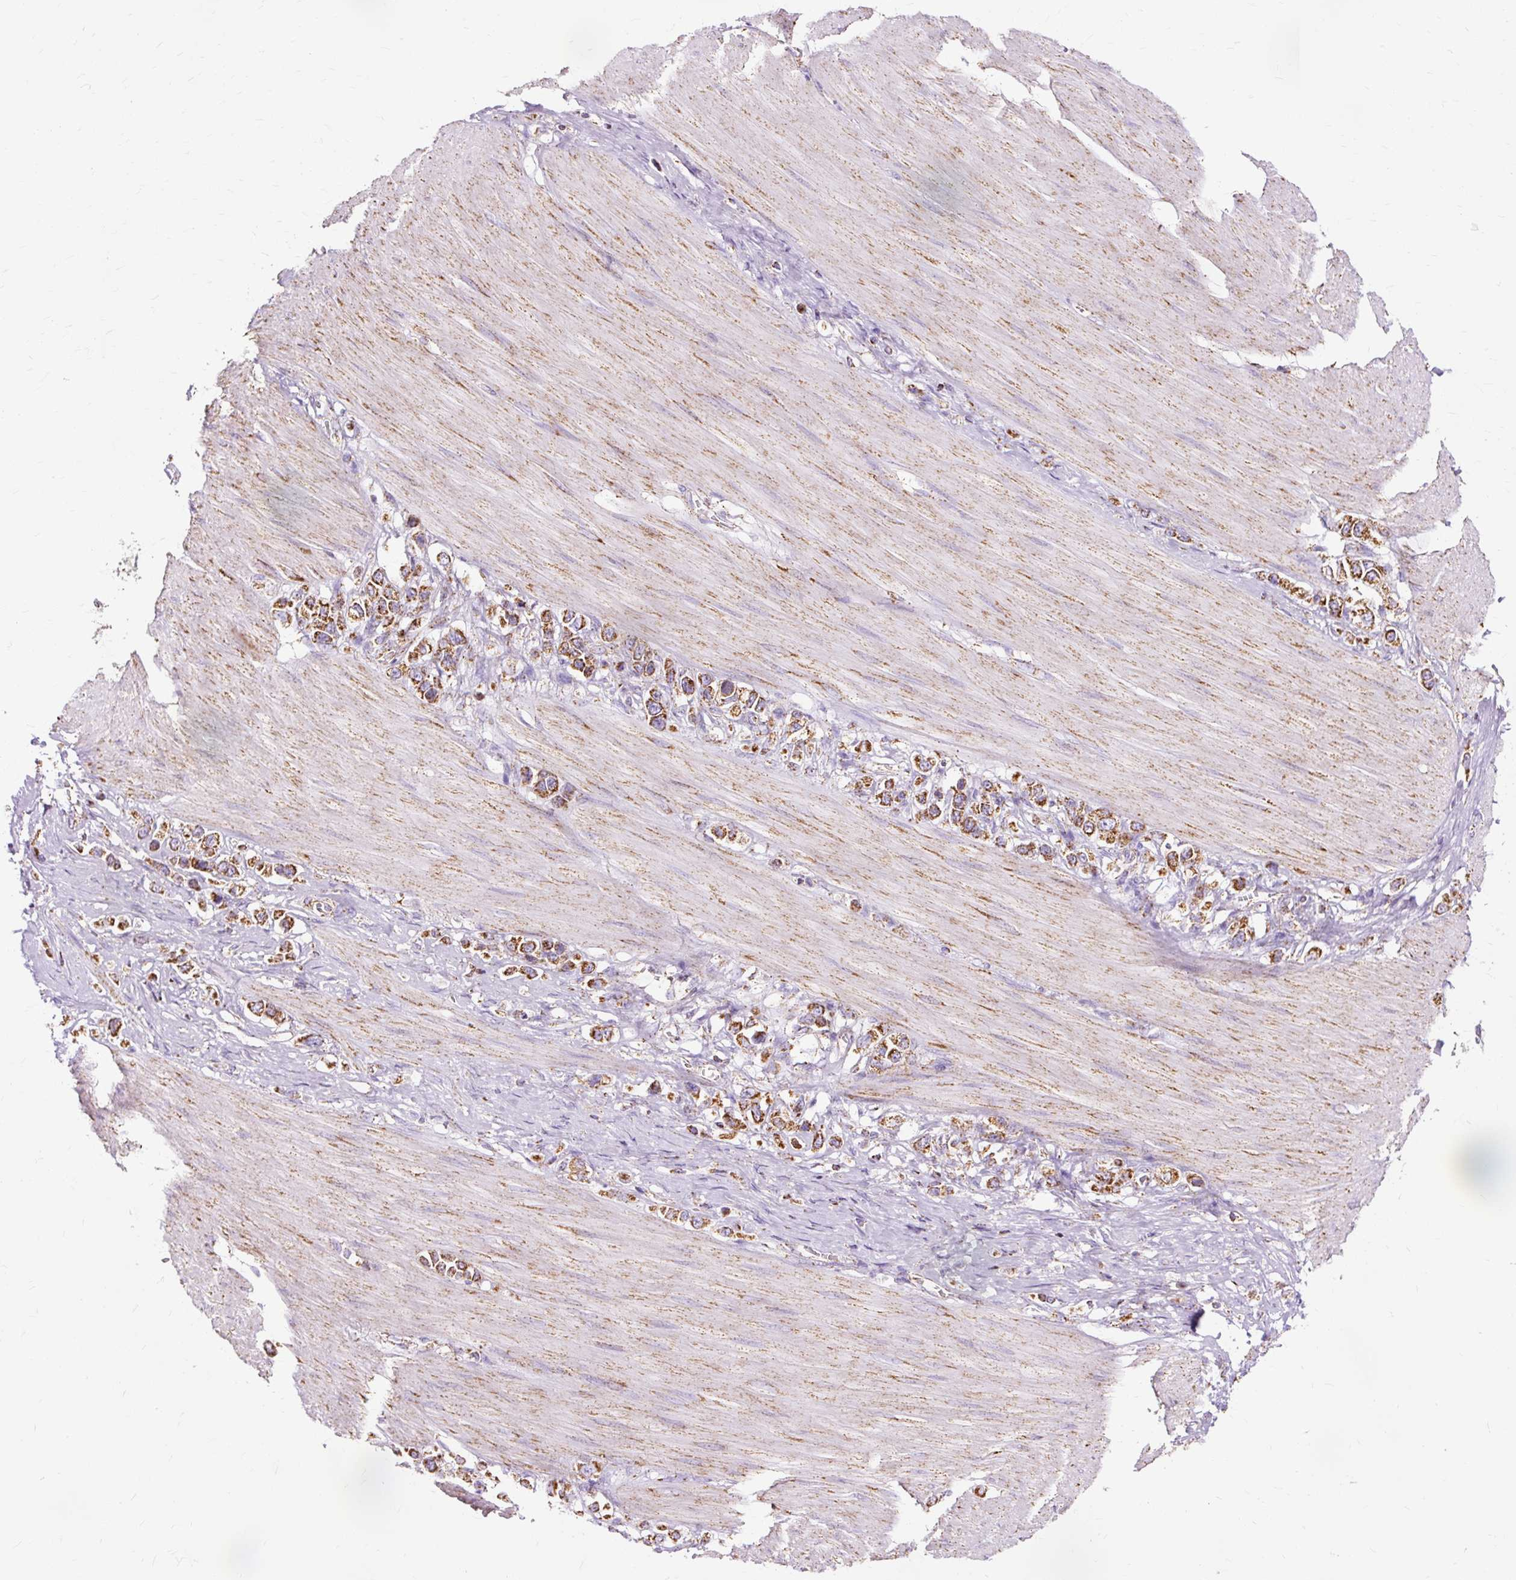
{"staining": {"intensity": "strong", "quantity": ">75%", "location": "cytoplasmic/membranous"}, "tissue": "stomach cancer", "cell_type": "Tumor cells", "image_type": "cancer", "snomed": [{"axis": "morphology", "description": "Adenocarcinoma, NOS"}, {"axis": "topography", "description": "Stomach"}], "caption": "An IHC photomicrograph of neoplastic tissue is shown. Protein staining in brown shows strong cytoplasmic/membranous positivity in stomach cancer within tumor cells.", "gene": "DLAT", "patient": {"sex": "female", "age": 65}}